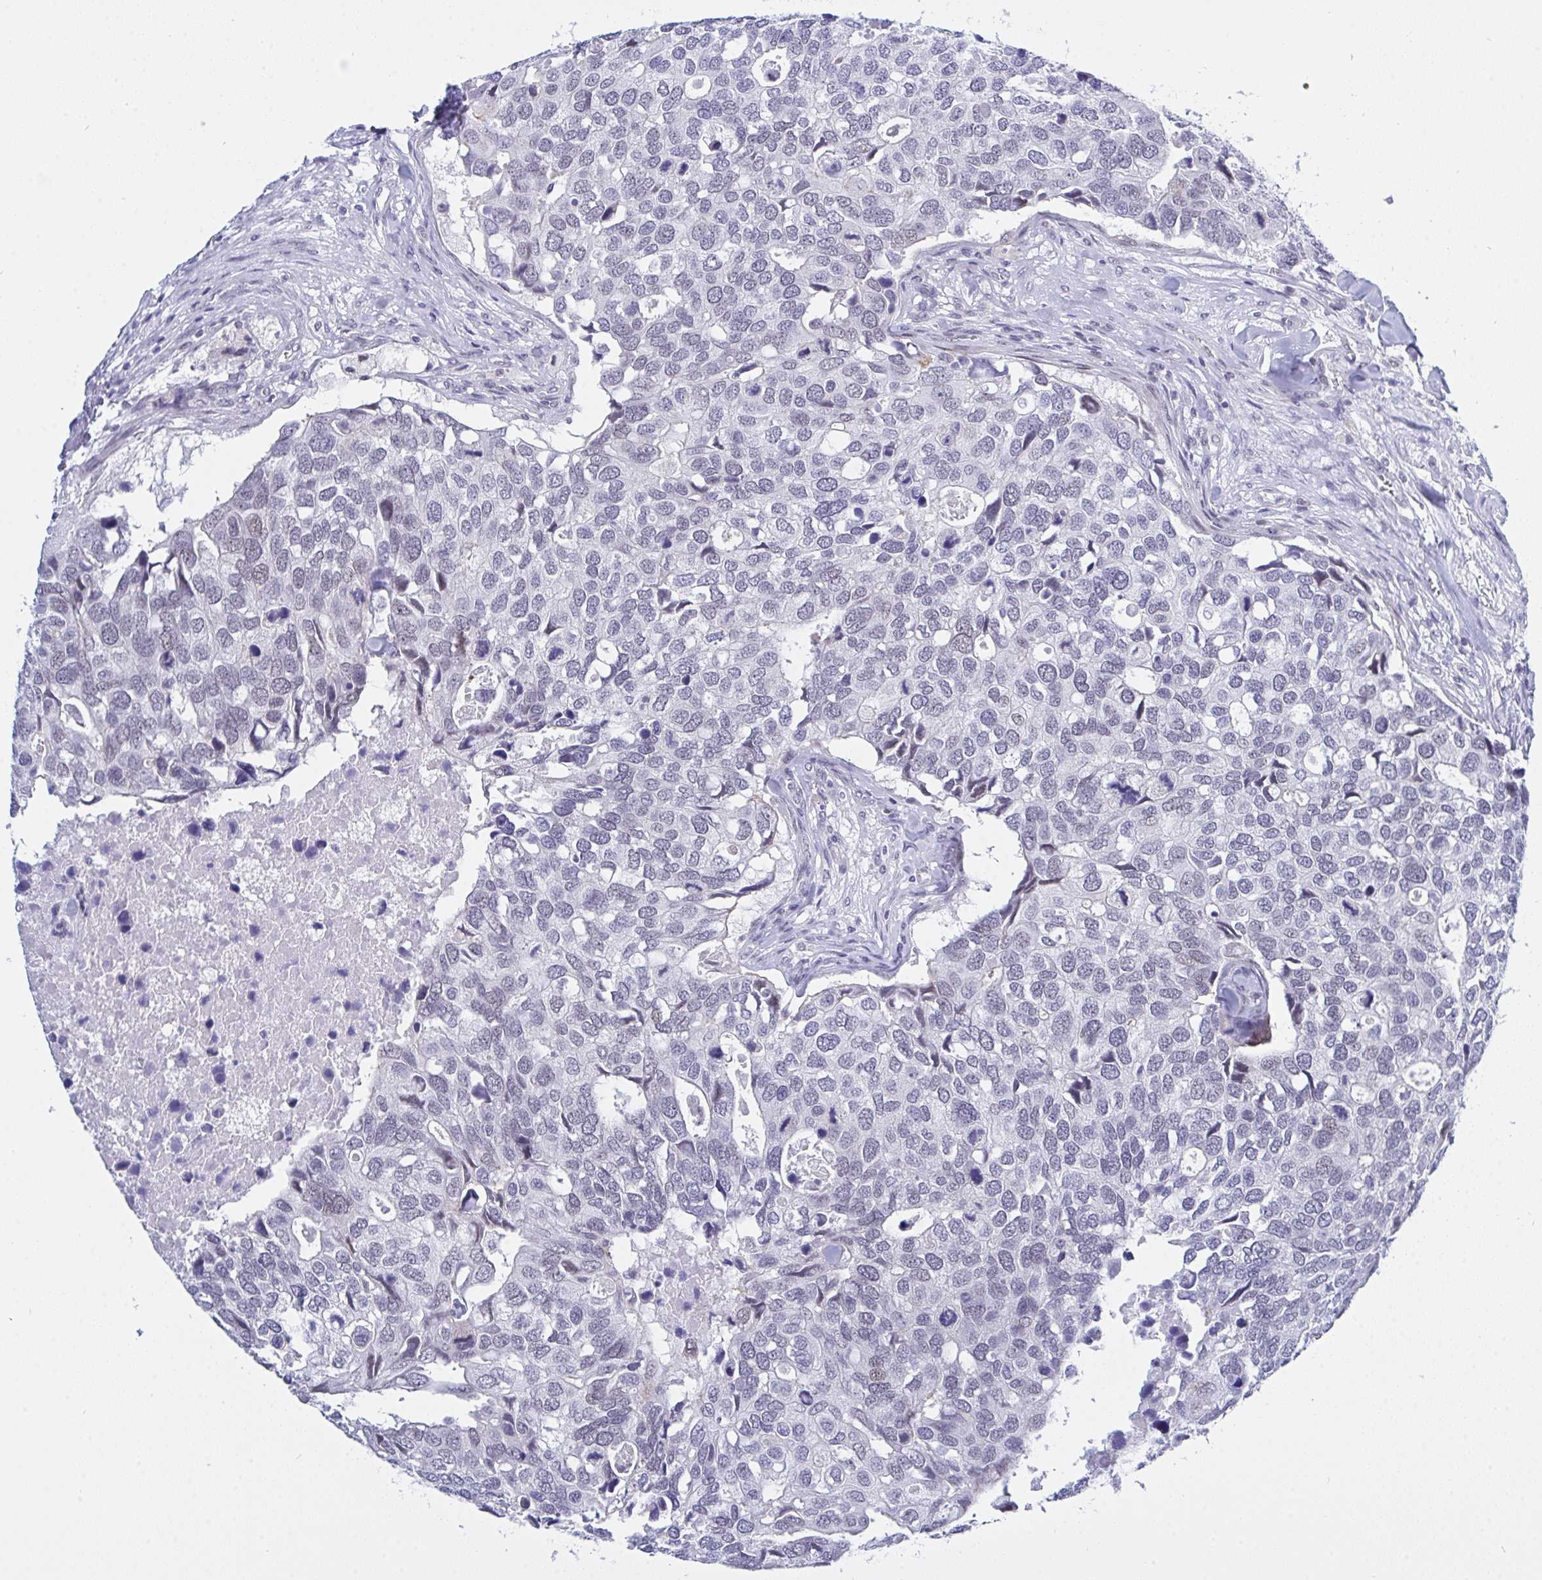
{"staining": {"intensity": "negative", "quantity": "none", "location": "none"}, "tissue": "breast cancer", "cell_type": "Tumor cells", "image_type": "cancer", "snomed": [{"axis": "morphology", "description": "Duct carcinoma"}, {"axis": "topography", "description": "Breast"}], "caption": "IHC micrograph of human breast cancer (infiltrating ductal carcinoma) stained for a protein (brown), which shows no staining in tumor cells.", "gene": "FBXL22", "patient": {"sex": "female", "age": 83}}